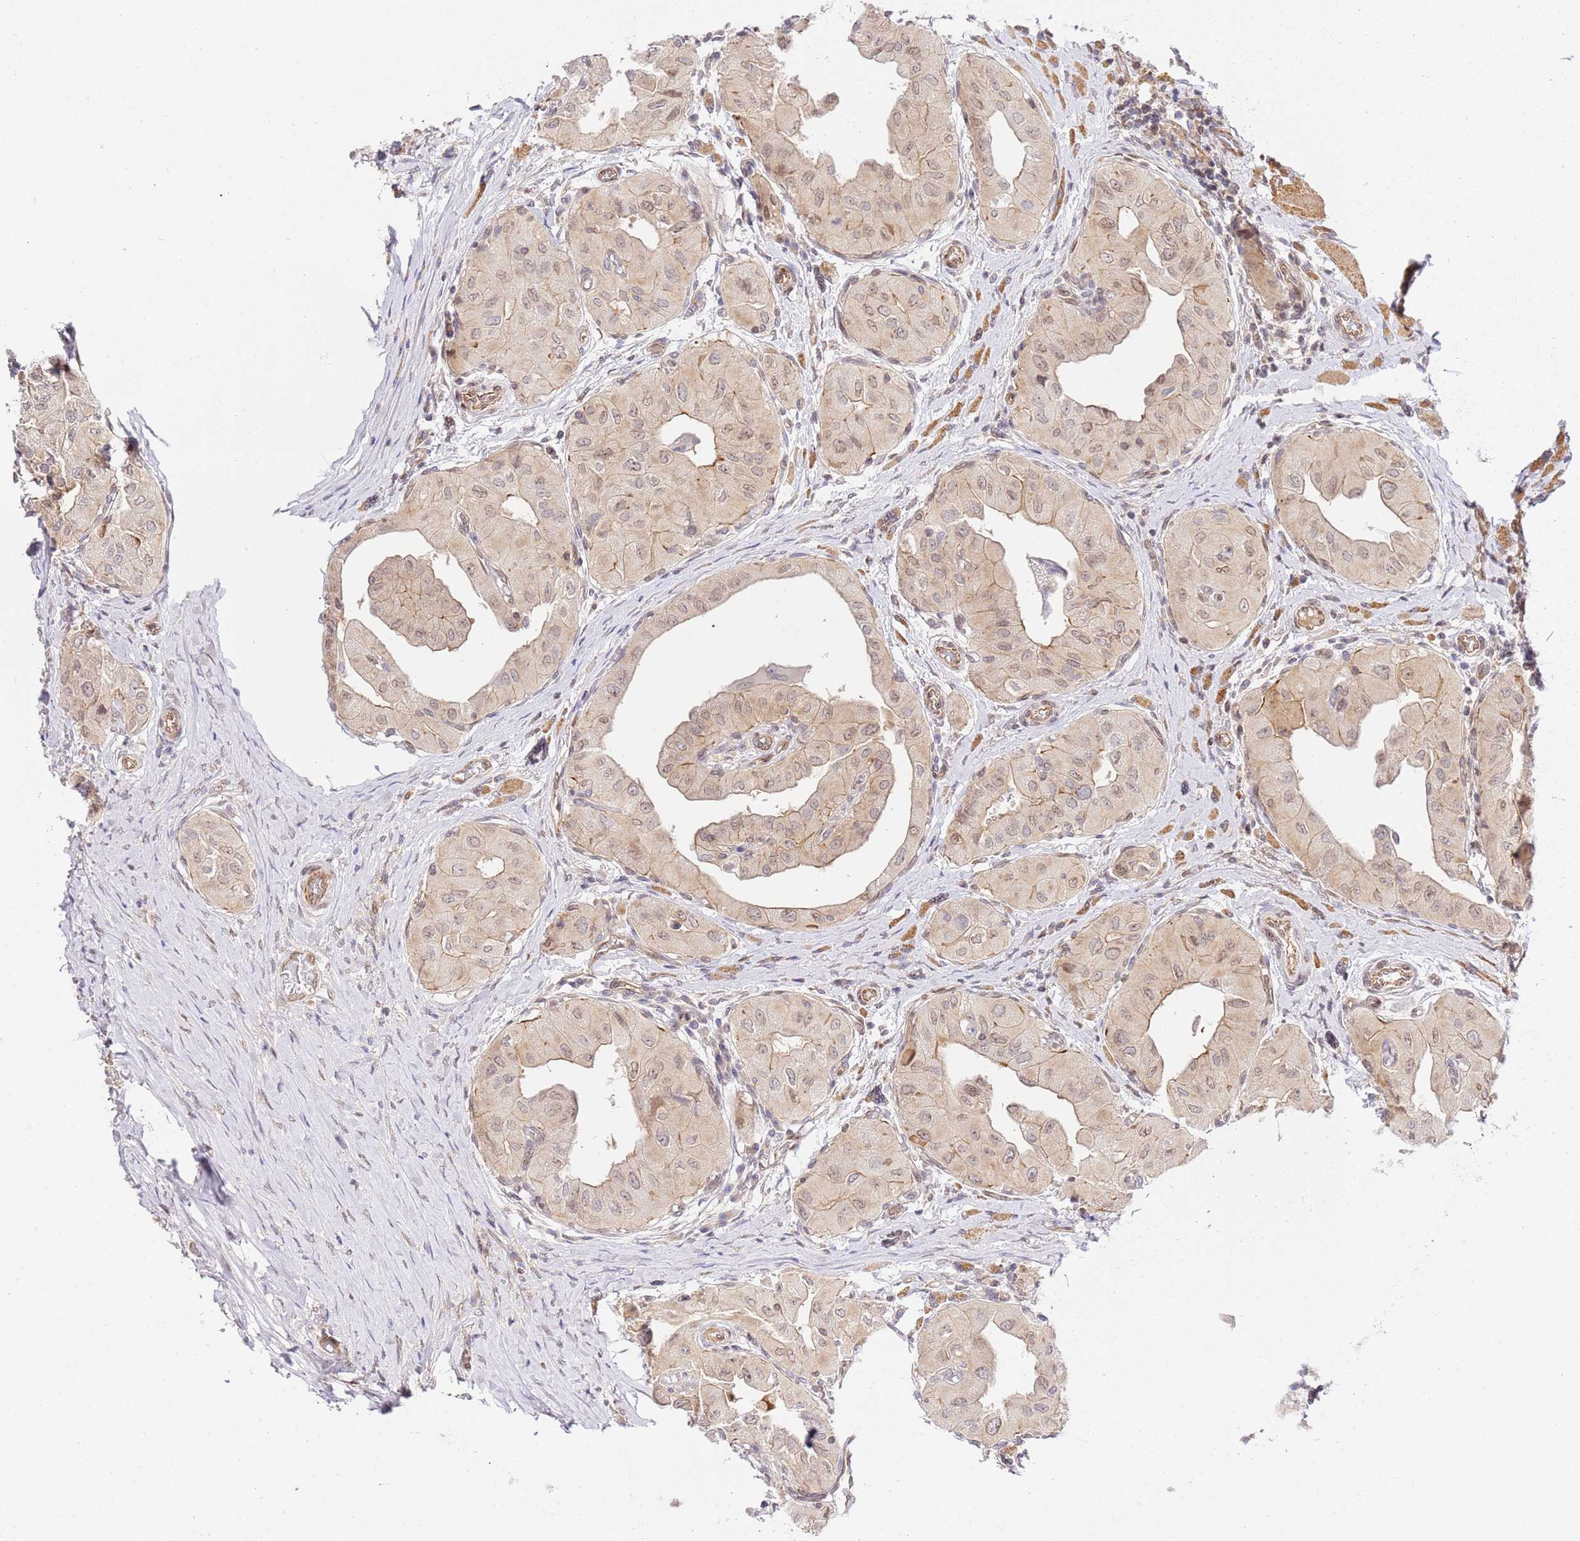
{"staining": {"intensity": "moderate", "quantity": "<25%", "location": "cytoplasmic/membranous,nuclear"}, "tissue": "thyroid cancer", "cell_type": "Tumor cells", "image_type": "cancer", "snomed": [{"axis": "morphology", "description": "Papillary adenocarcinoma, NOS"}, {"axis": "topography", "description": "Thyroid gland"}], "caption": "Human thyroid papillary adenocarcinoma stained with a protein marker displays moderate staining in tumor cells.", "gene": "TRIM37", "patient": {"sex": "female", "age": 59}}